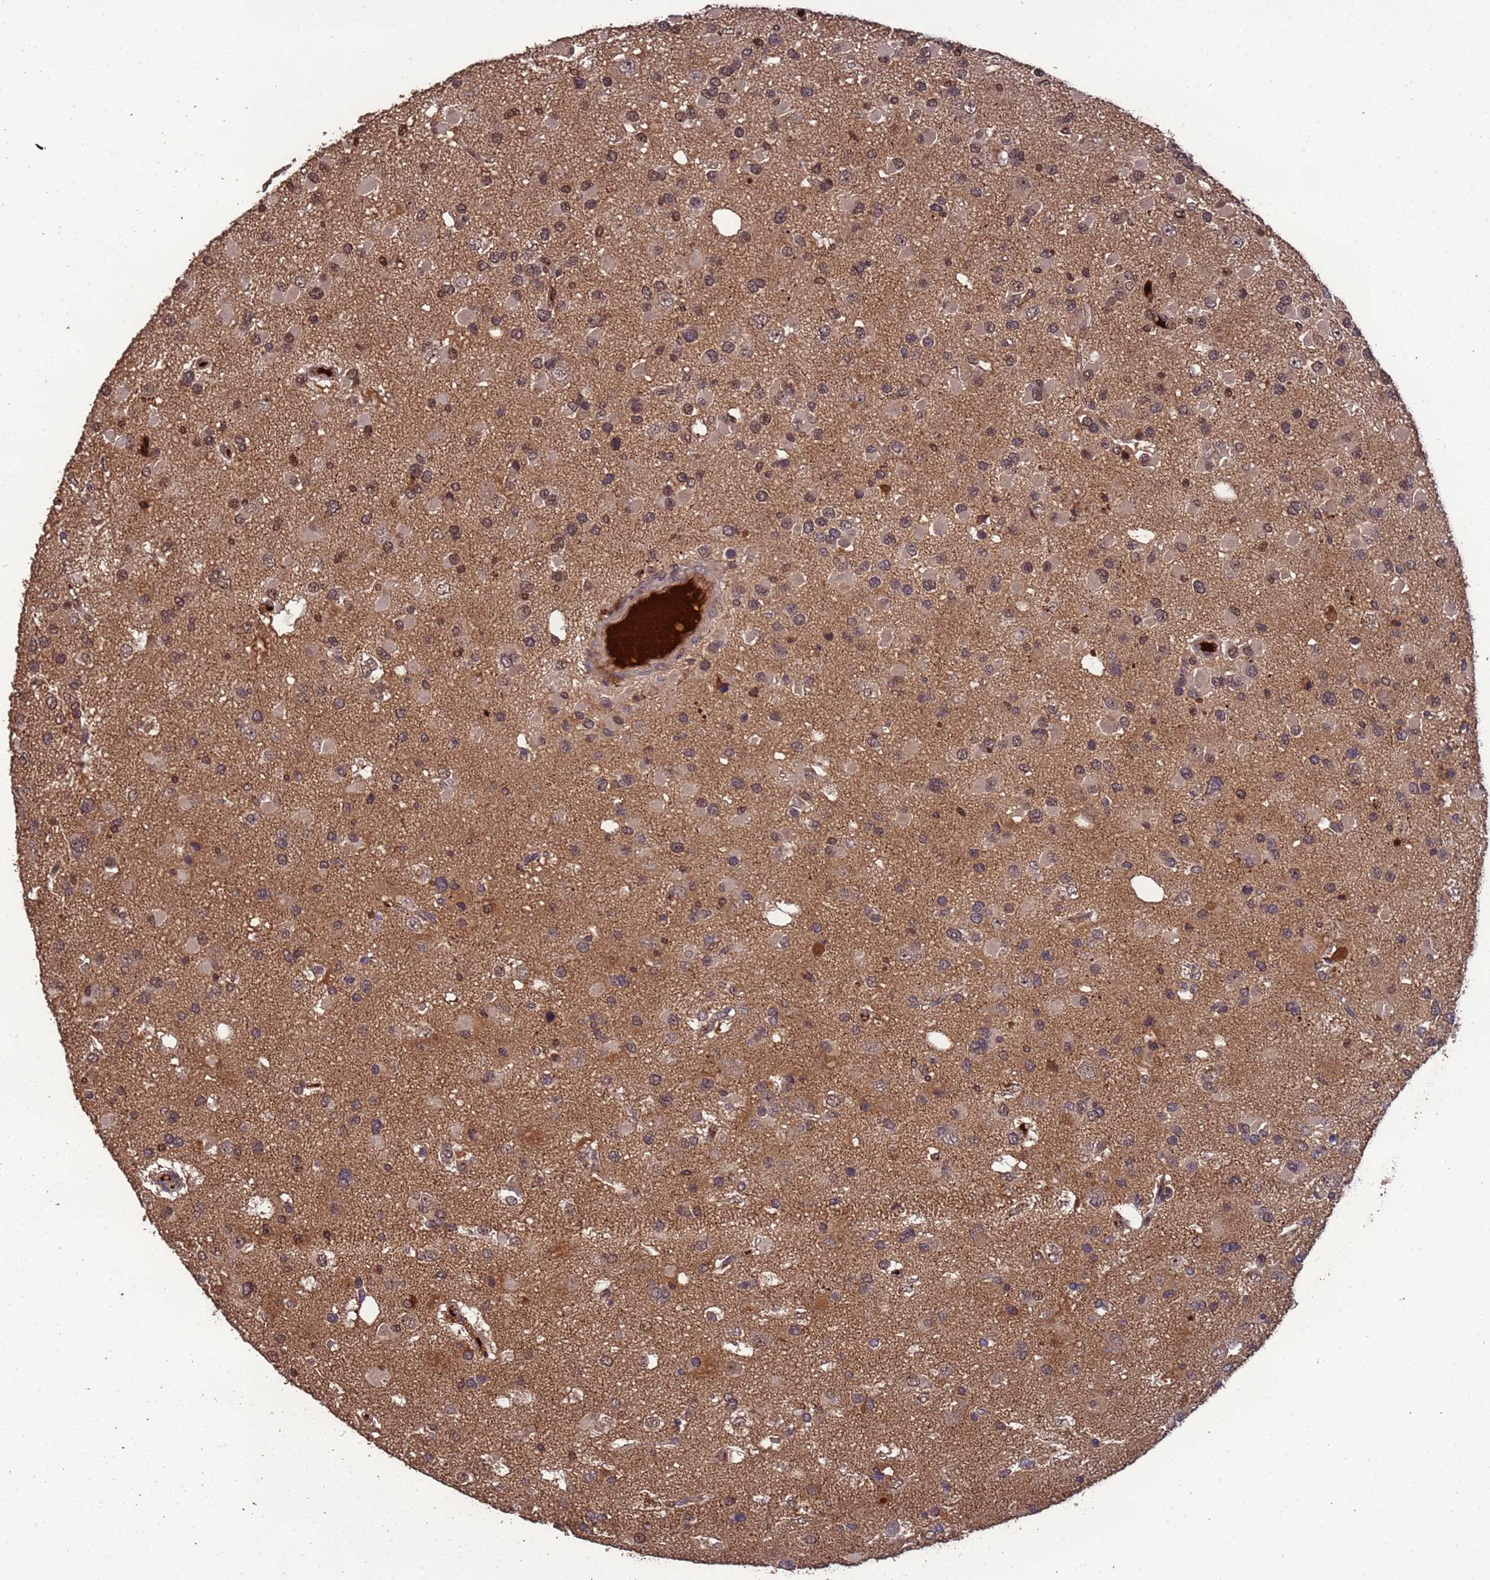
{"staining": {"intensity": "weak", "quantity": "25%-75%", "location": "cytoplasmic/membranous,nuclear"}, "tissue": "glioma", "cell_type": "Tumor cells", "image_type": "cancer", "snomed": [{"axis": "morphology", "description": "Glioma, malignant, High grade"}, {"axis": "topography", "description": "Brain"}], "caption": "An image of human malignant glioma (high-grade) stained for a protein demonstrates weak cytoplasmic/membranous and nuclear brown staining in tumor cells. (Brightfield microscopy of DAB IHC at high magnification).", "gene": "CCDC184", "patient": {"sex": "male", "age": 53}}